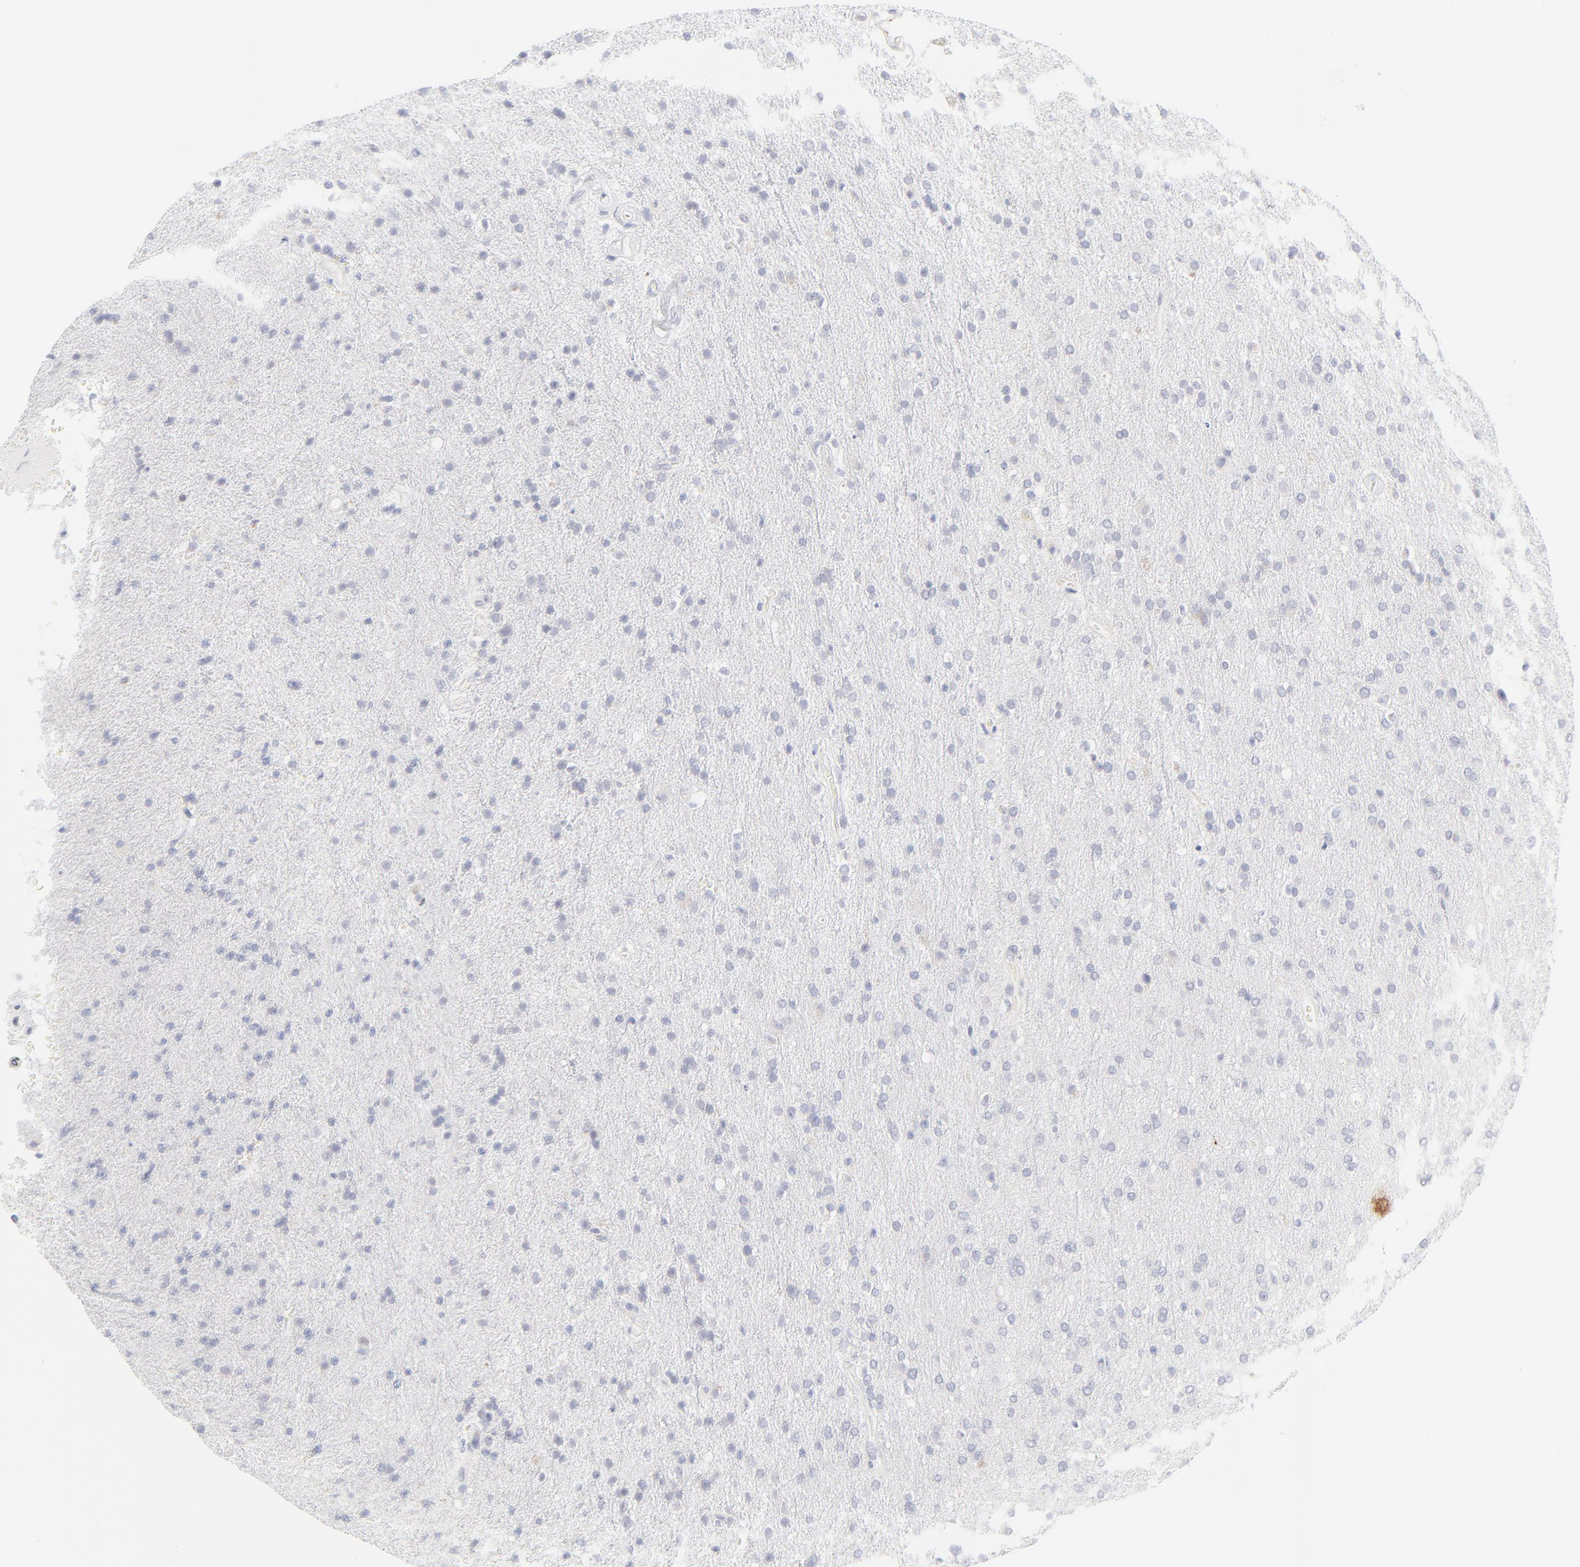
{"staining": {"intensity": "negative", "quantity": "none", "location": "none"}, "tissue": "glioma", "cell_type": "Tumor cells", "image_type": "cancer", "snomed": [{"axis": "morphology", "description": "Glioma, malignant, High grade"}, {"axis": "topography", "description": "Brain"}], "caption": "Immunohistochemistry (IHC) of human malignant high-grade glioma displays no expression in tumor cells.", "gene": "NPNT", "patient": {"sex": "male", "age": 33}}